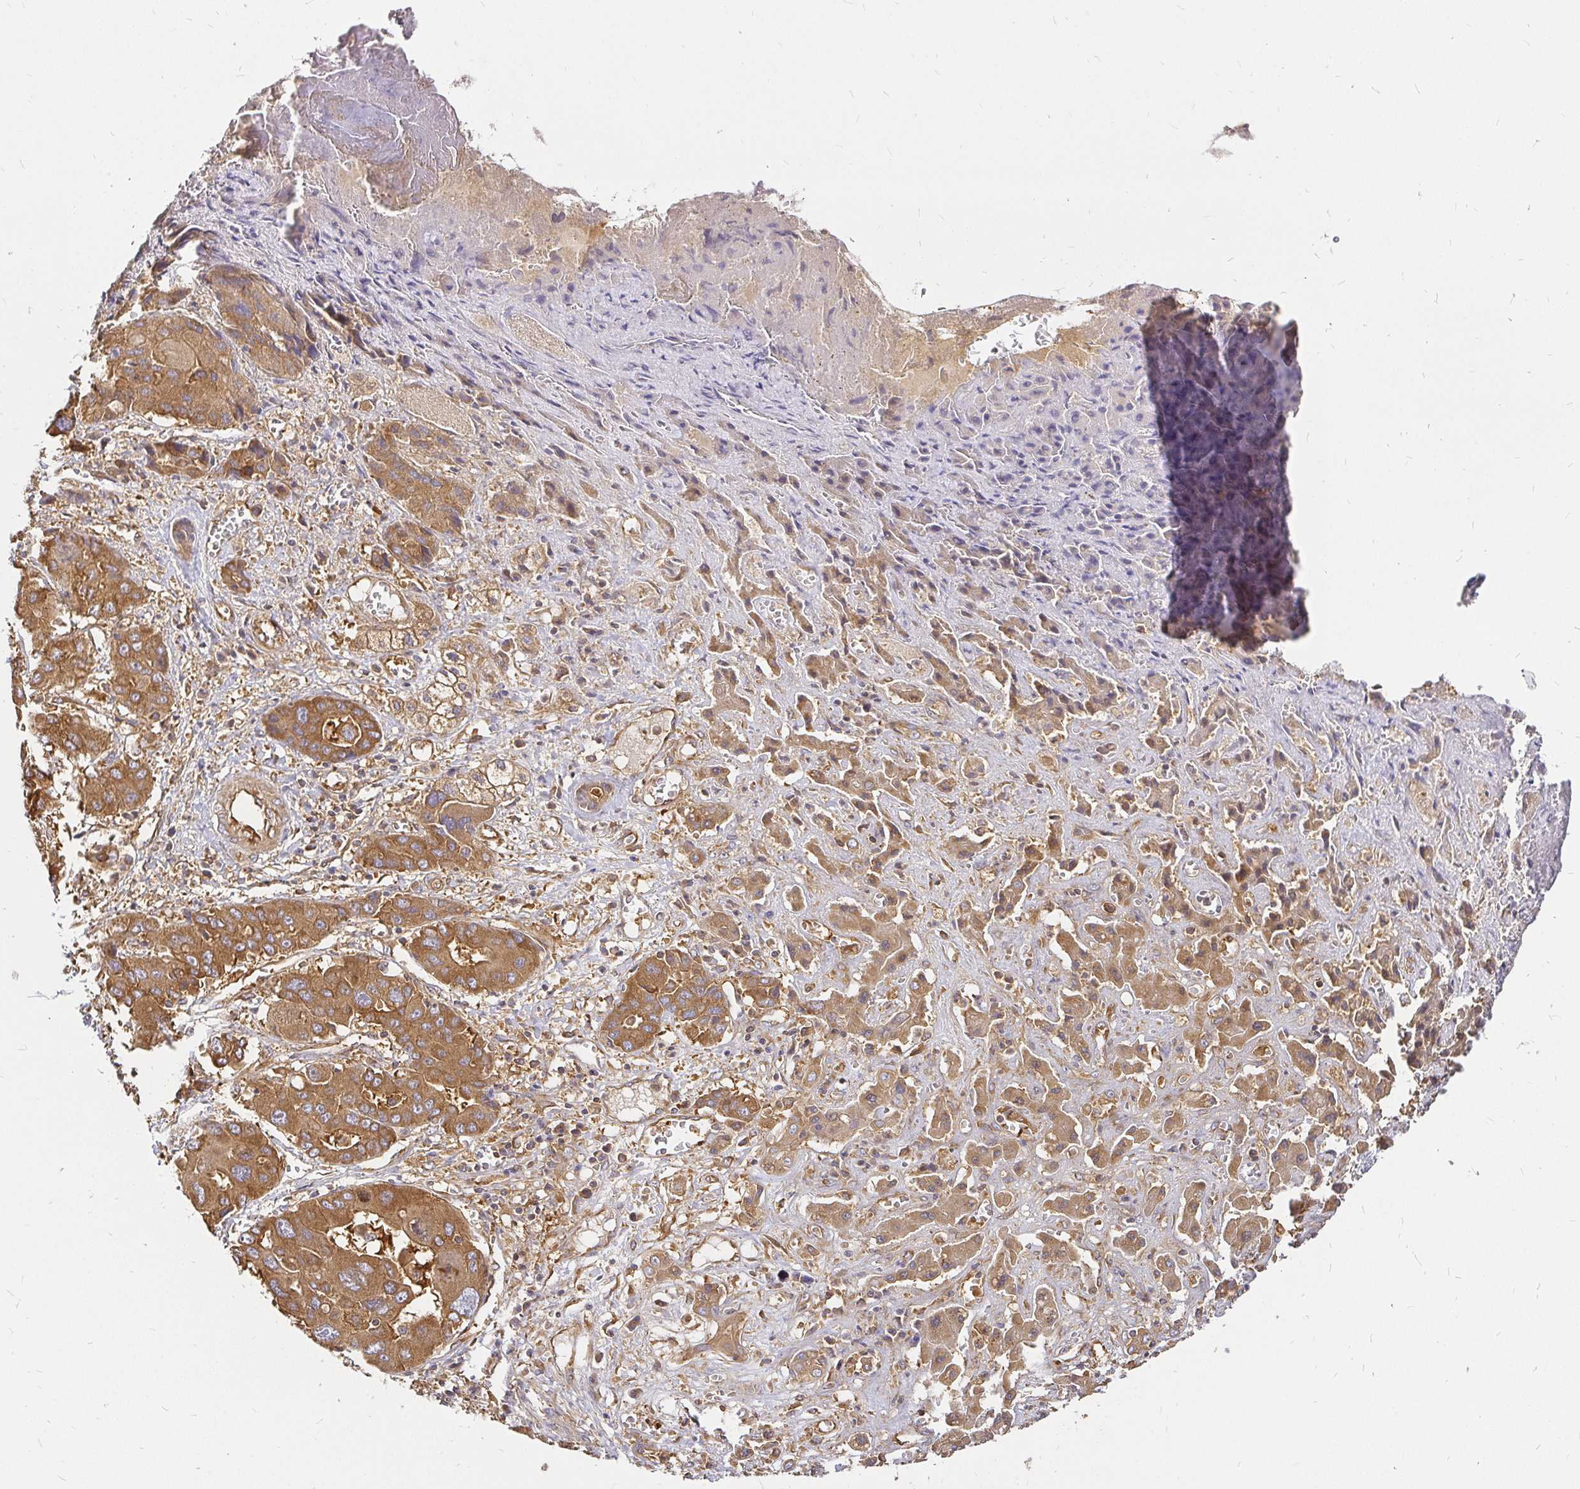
{"staining": {"intensity": "moderate", "quantity": ">75%", "location": "cytoplasmic/membranous"}, "tissue": "liver cancer", "cell_type": "Tumor cells", "image_type": "cancer", "snomed": [{"axis": "morphology", "description": "Cholangiocarcinoma"}, {"axis": "topography", "description": "Liver"}], "caption": "Protein expression analysis of cholangiocarcinoma (liver) exhibits moderate cytoplasmic/membranous positivity in approximately >75% of tumor cells.", "gene": "KIF5B", "patient": {"sex": "male", "age": 67}}